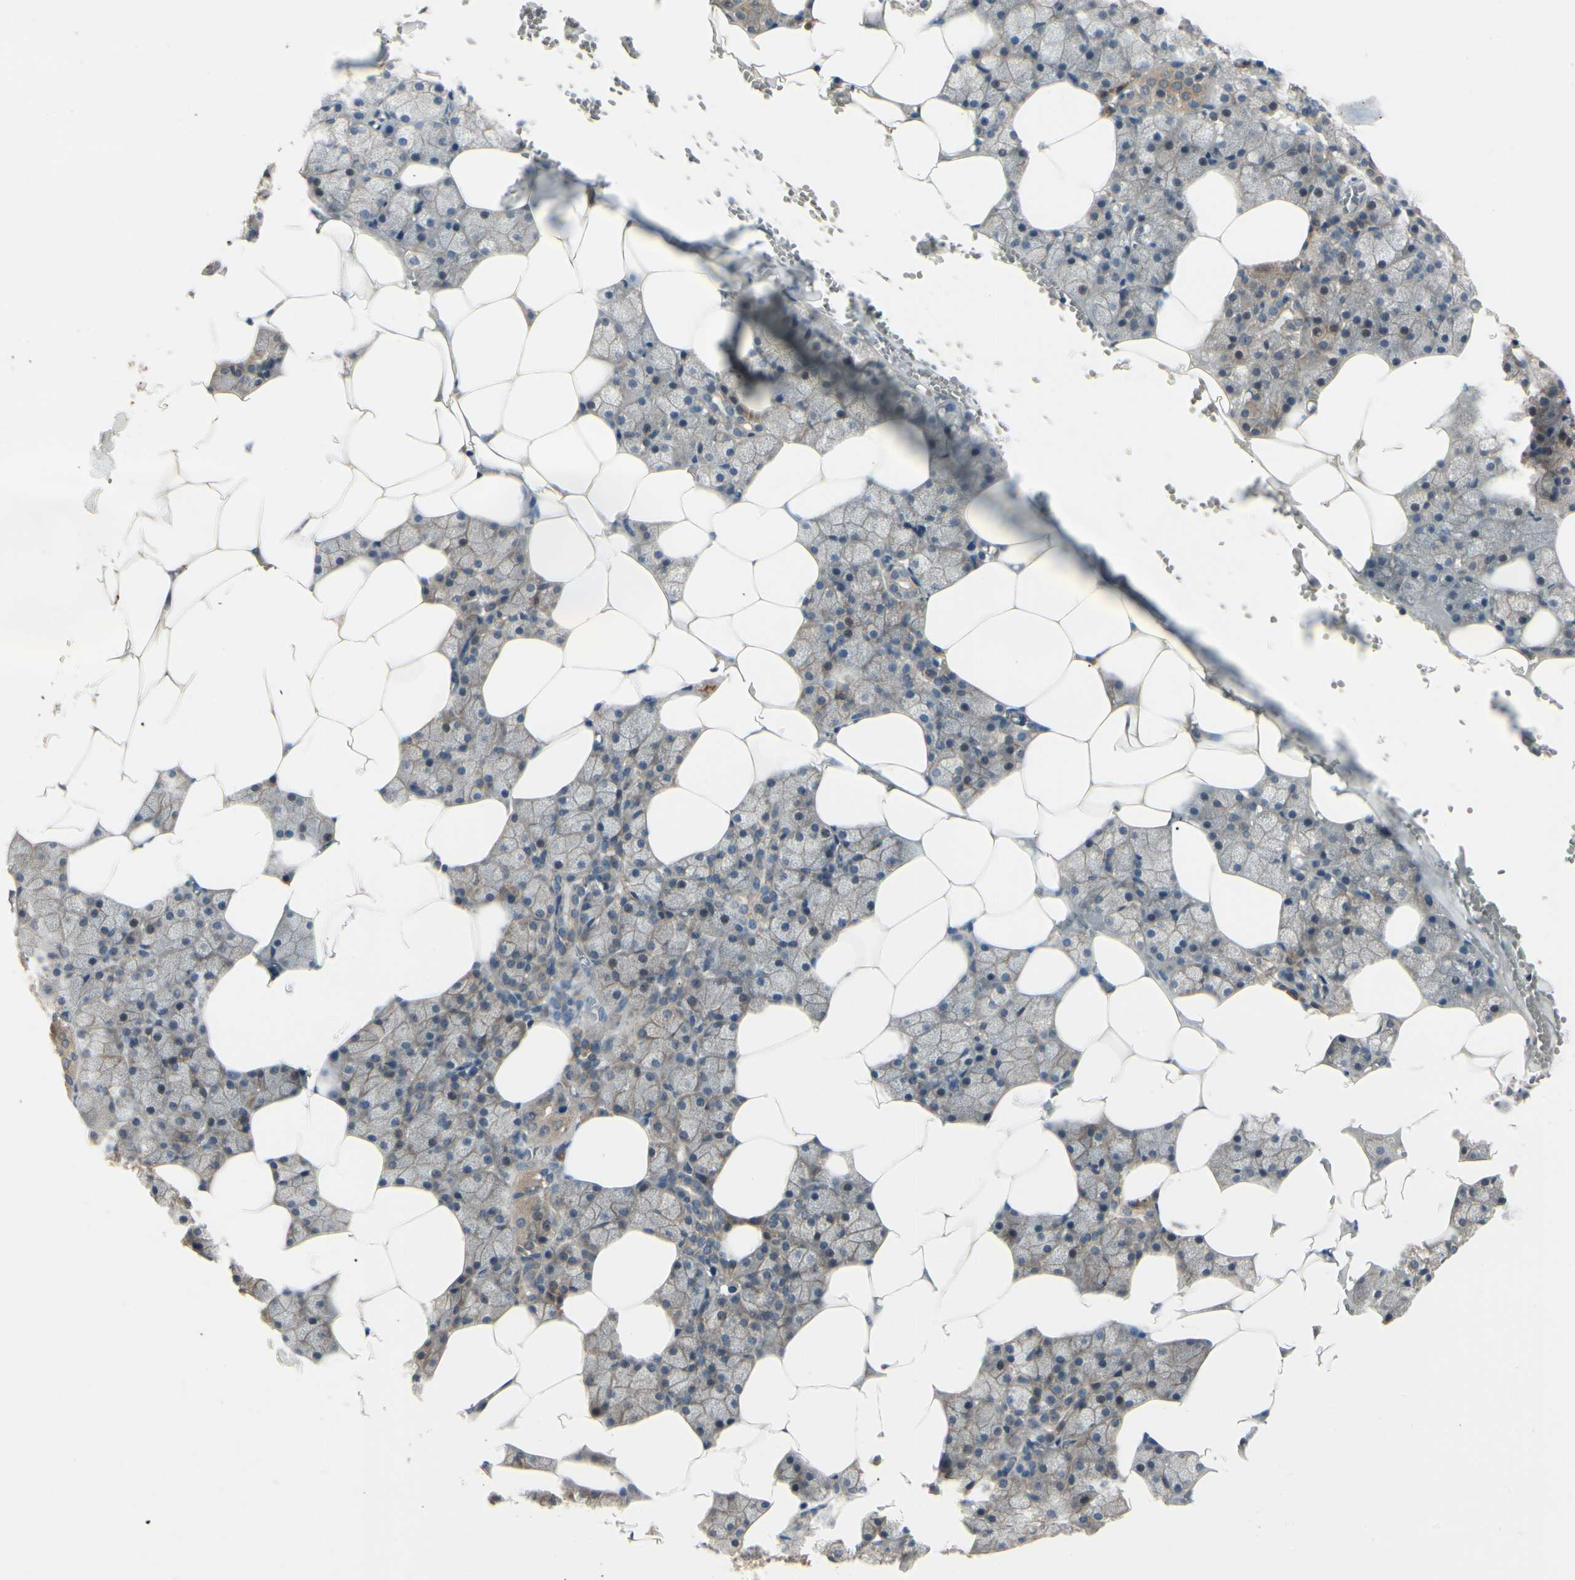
{"staining": {"intensity": "strong", "quantity": "25%-75%", "location": "cytoplasmic/membranous"}, "tissue": "salivary gland", "cell_type": "Glandular cells", "image_type": "normal", "snomed": [{"axis": "morphology", "description": "Normal tissue, NOS"}, {"axis": "topography", "description": "Salivary gland"}], "caption": "Benign salivary gland demonstrates strong cytoplasmic/membranous positivity in about 25%-75% of glandular cells Immunohistochemistry stains the protein of interest in brown and the nuclei are stained blue..", "gene": "RNF14", "patient": {"sex": "male", "age": 62}}